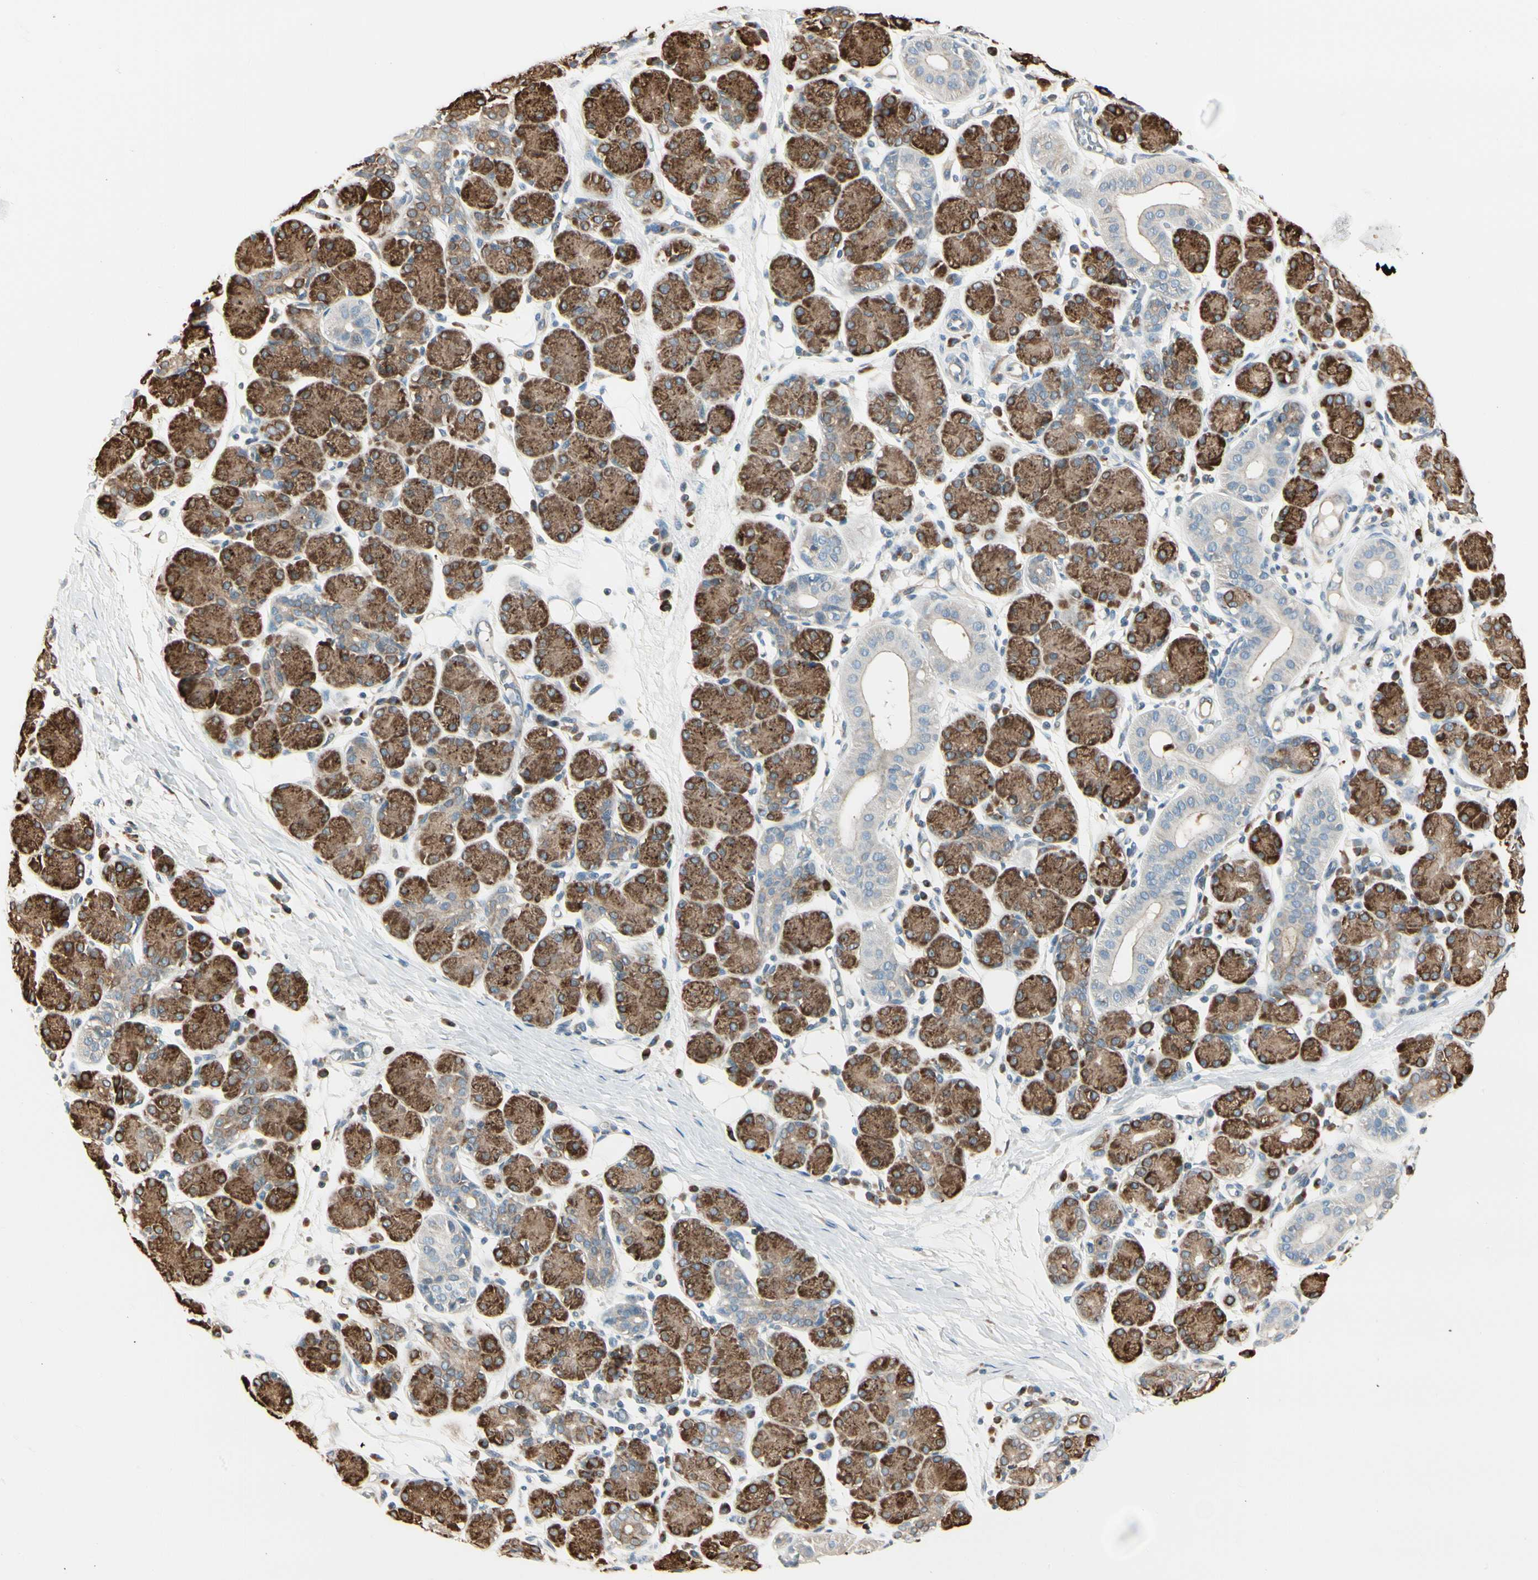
{"staining": {"intensity": "moderate", "quantity": ">75%", "location": "cytoplasmic/membranous"}, "tissue": "salivary gland", "cell_type": "Glandular cells", "image_type": "normal", "snomed": [{"axis": "morphology", "description": "Normal tissue, NOS"}, {"axis": "morphology", "description": "Inflammation, NOS"}, {"axis": "topography", "description": "Lymph node"}, {"axis": "topography", "description": "Salivary gland"}], "caption": "Immunohistochemistry staining of unremarkable salivary gland, which displays medium levels of moderate cytoplasmic/membranous staining in about >75% of glandular cells indicating moderate cytoplasmic/membranous protein positivity. The staining was performed using DAB (brown) for protein detection and nuclei were counterstained in hematoxylin (blue).", "gene": "NUCB2", "patient": {"sex": "male", "age": 3}}